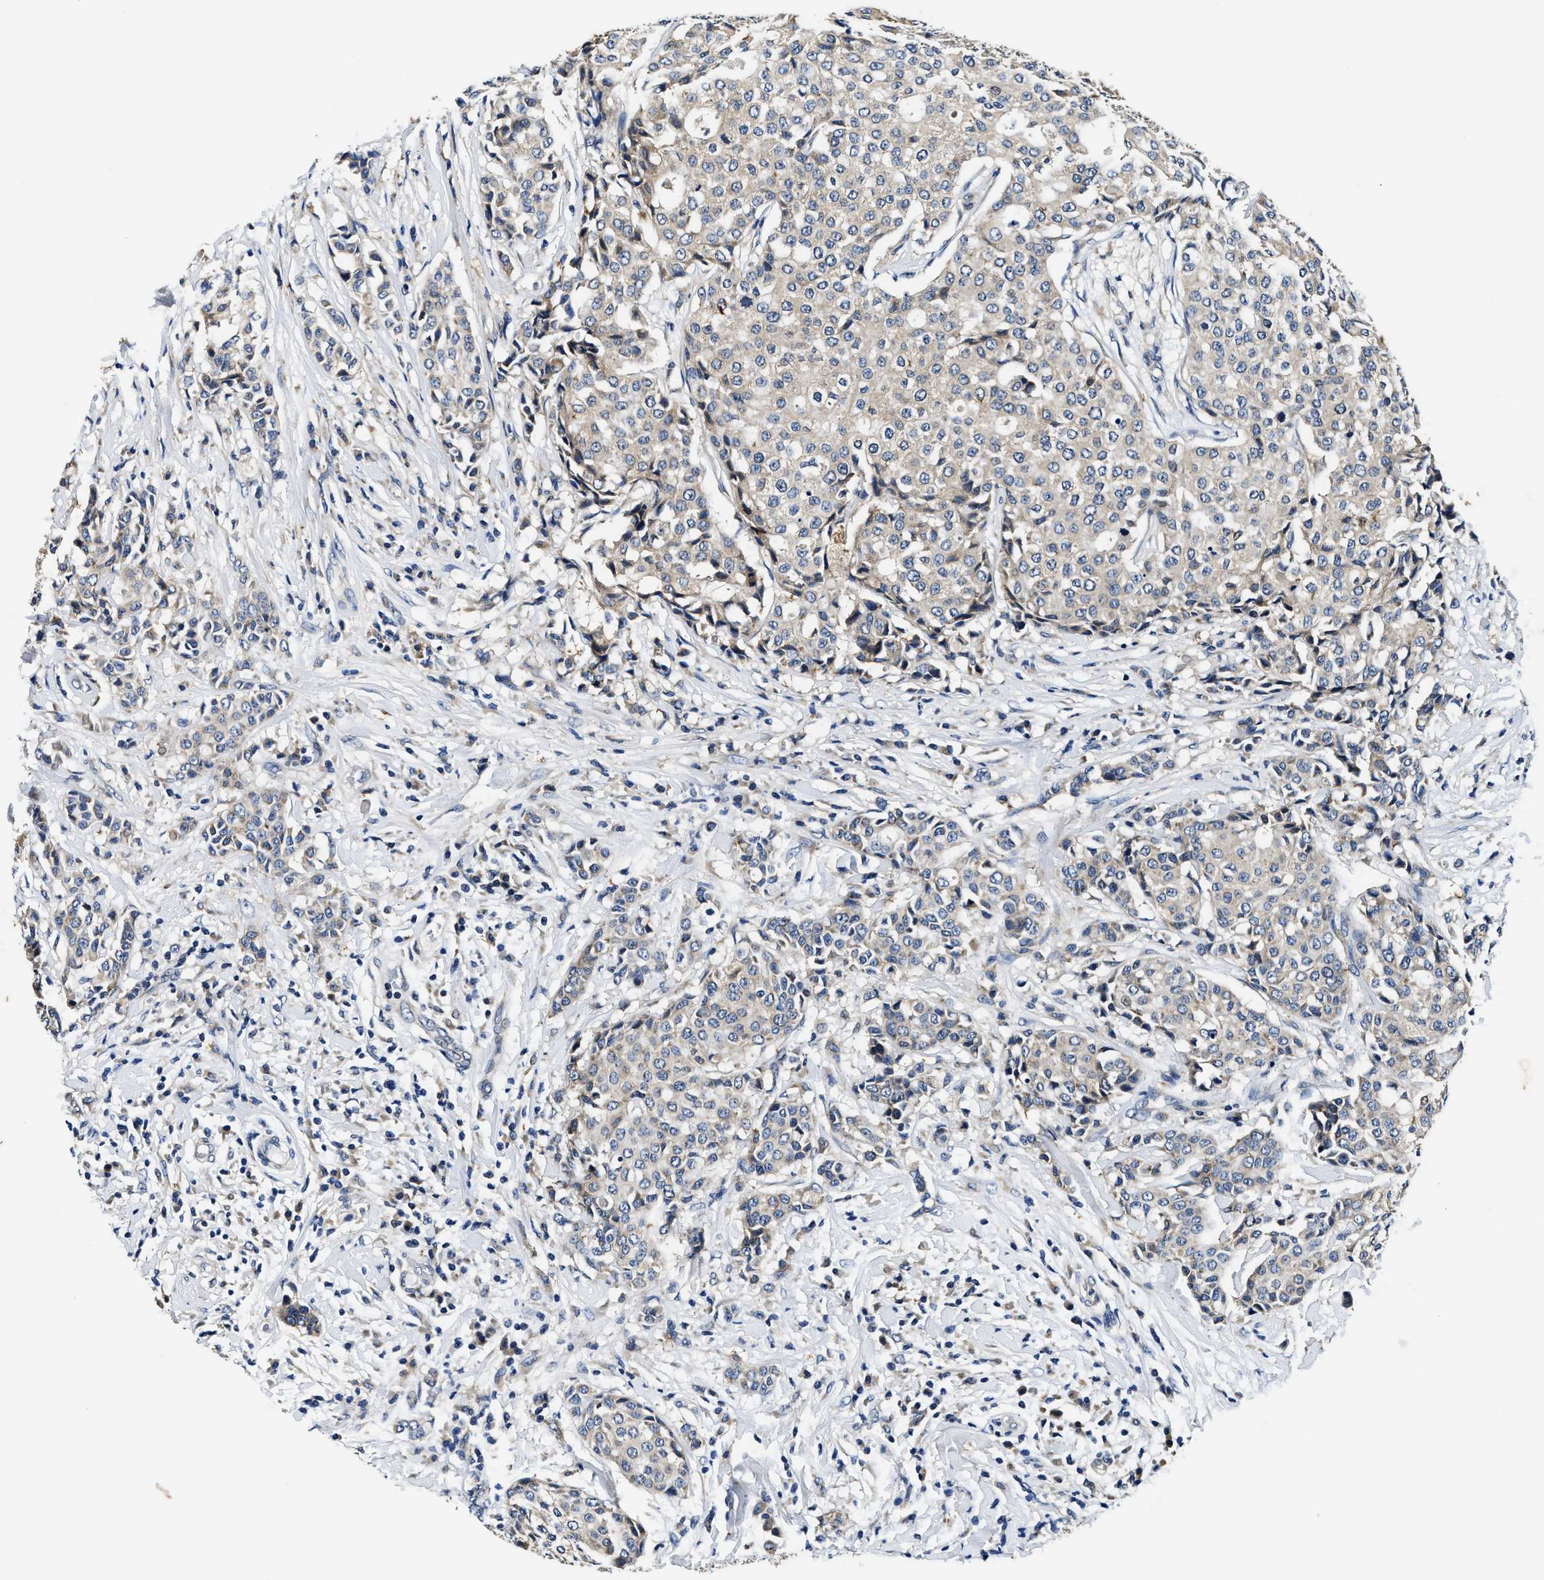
{"staining": {"intensity": "negative", "quantity": "none", "location": "none"}, "tissue": "breast cancer", "cell_type": "Tumor cells", "image_type": "cancer", "snomed": [{"axis": "morphology", "description": "Duct carcinoma"}, {"axis": "topography", "description": "Breast"}], "caption": "Tumor cells are negative for brown protein staining in breast cancer. Nuclei are stained in blue.", "gene": "PI4KB", "patient": {"sex": "female", "age": 27}}